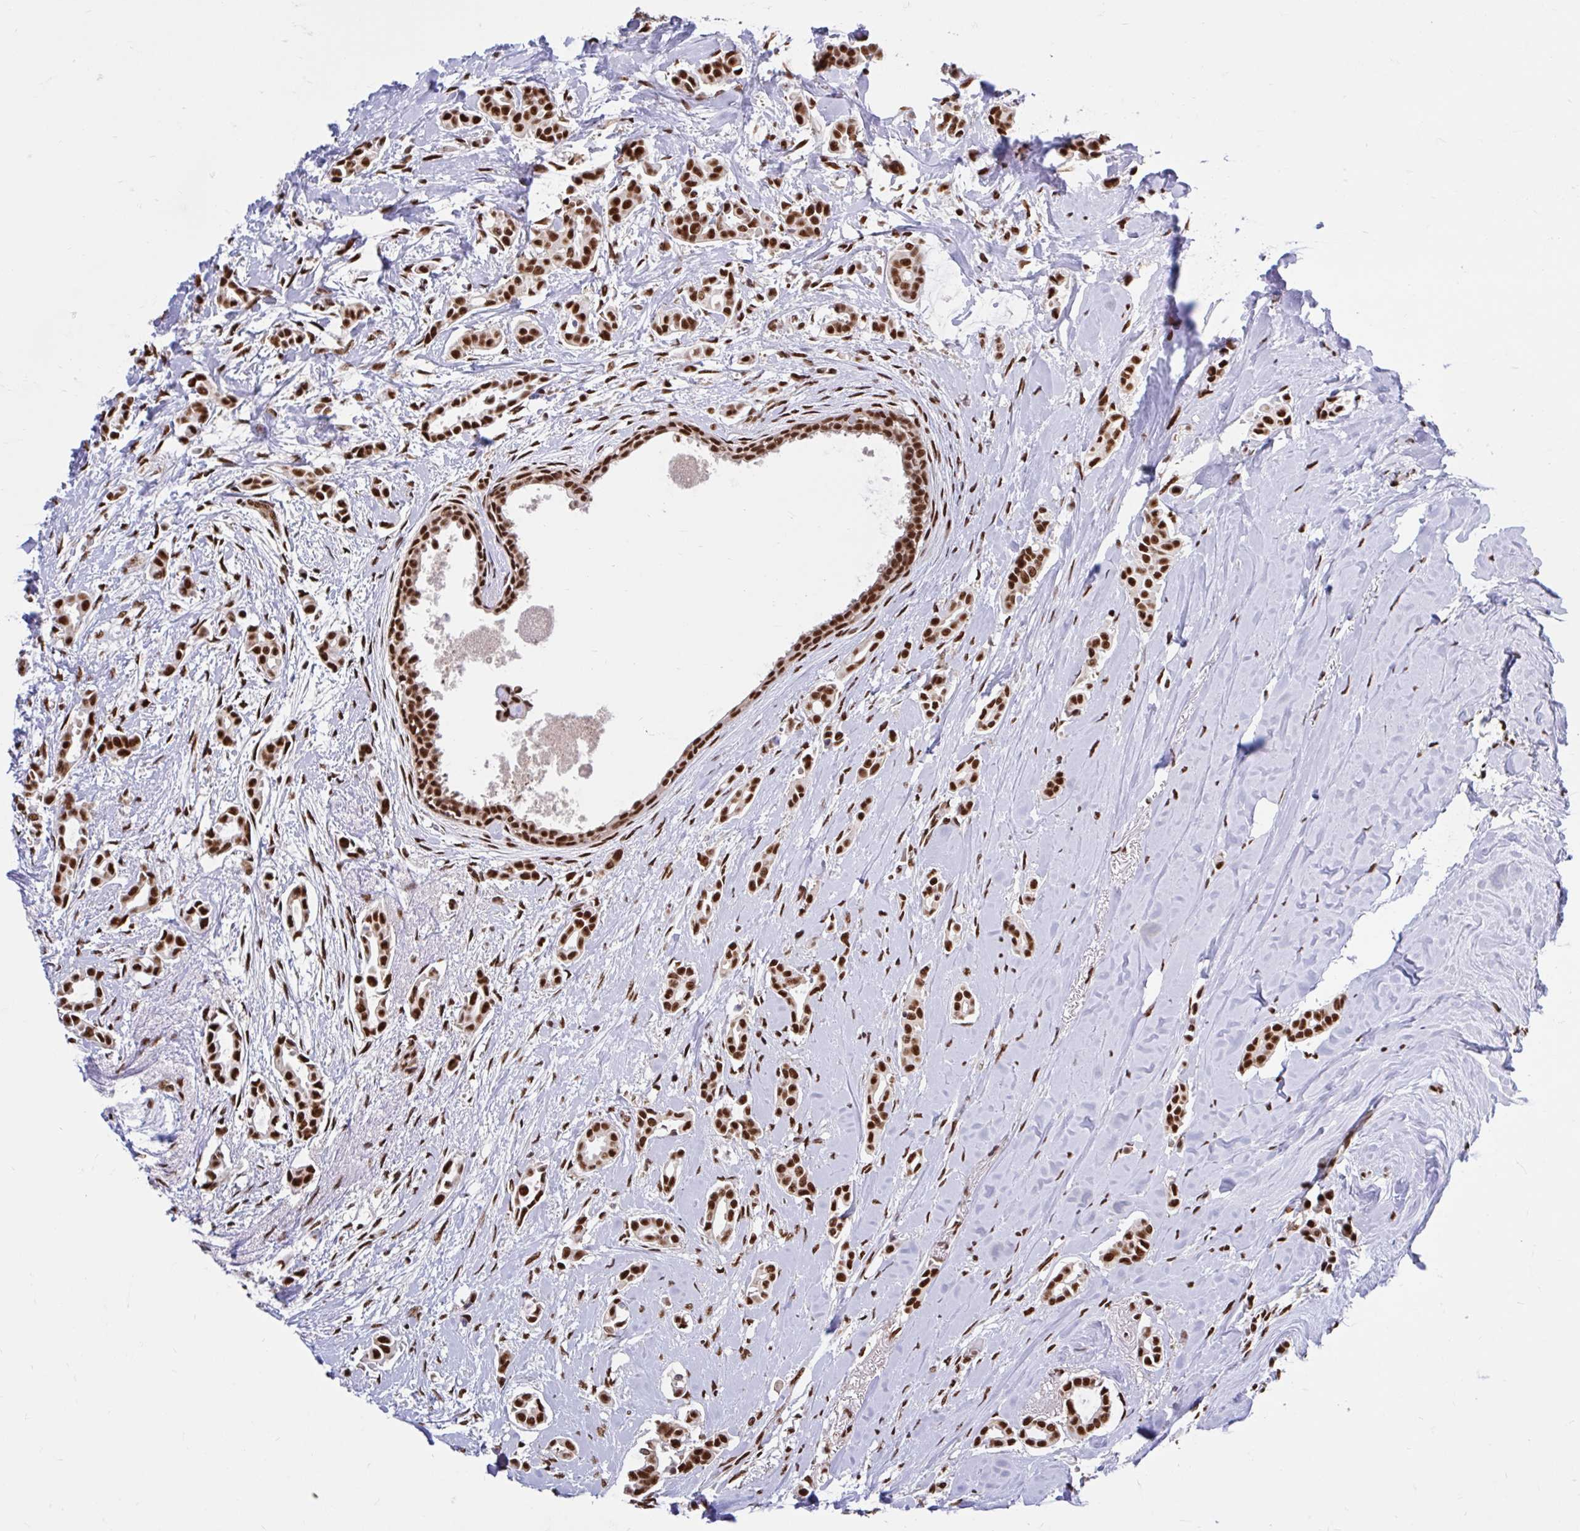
{"staining": {"intensity": "strong", "quantity": ">75%", "location": "nuclear"}, "tissue": "breast cancer", "cell_type": "Tumor cells", "image_type": "cancer", "snomed": [{"axis": "morphology", "description": "Duct carcinoma"}, {"axis": "topography", "description": "Breast"}], "caption": "Immunohistochemistry of breast intraductal carcinoma displays high levels of strong nuclear positivity in about >75% of tumor cells.", "gene": "ABCA9", "patient": {"sex": "female", "age": 64}}